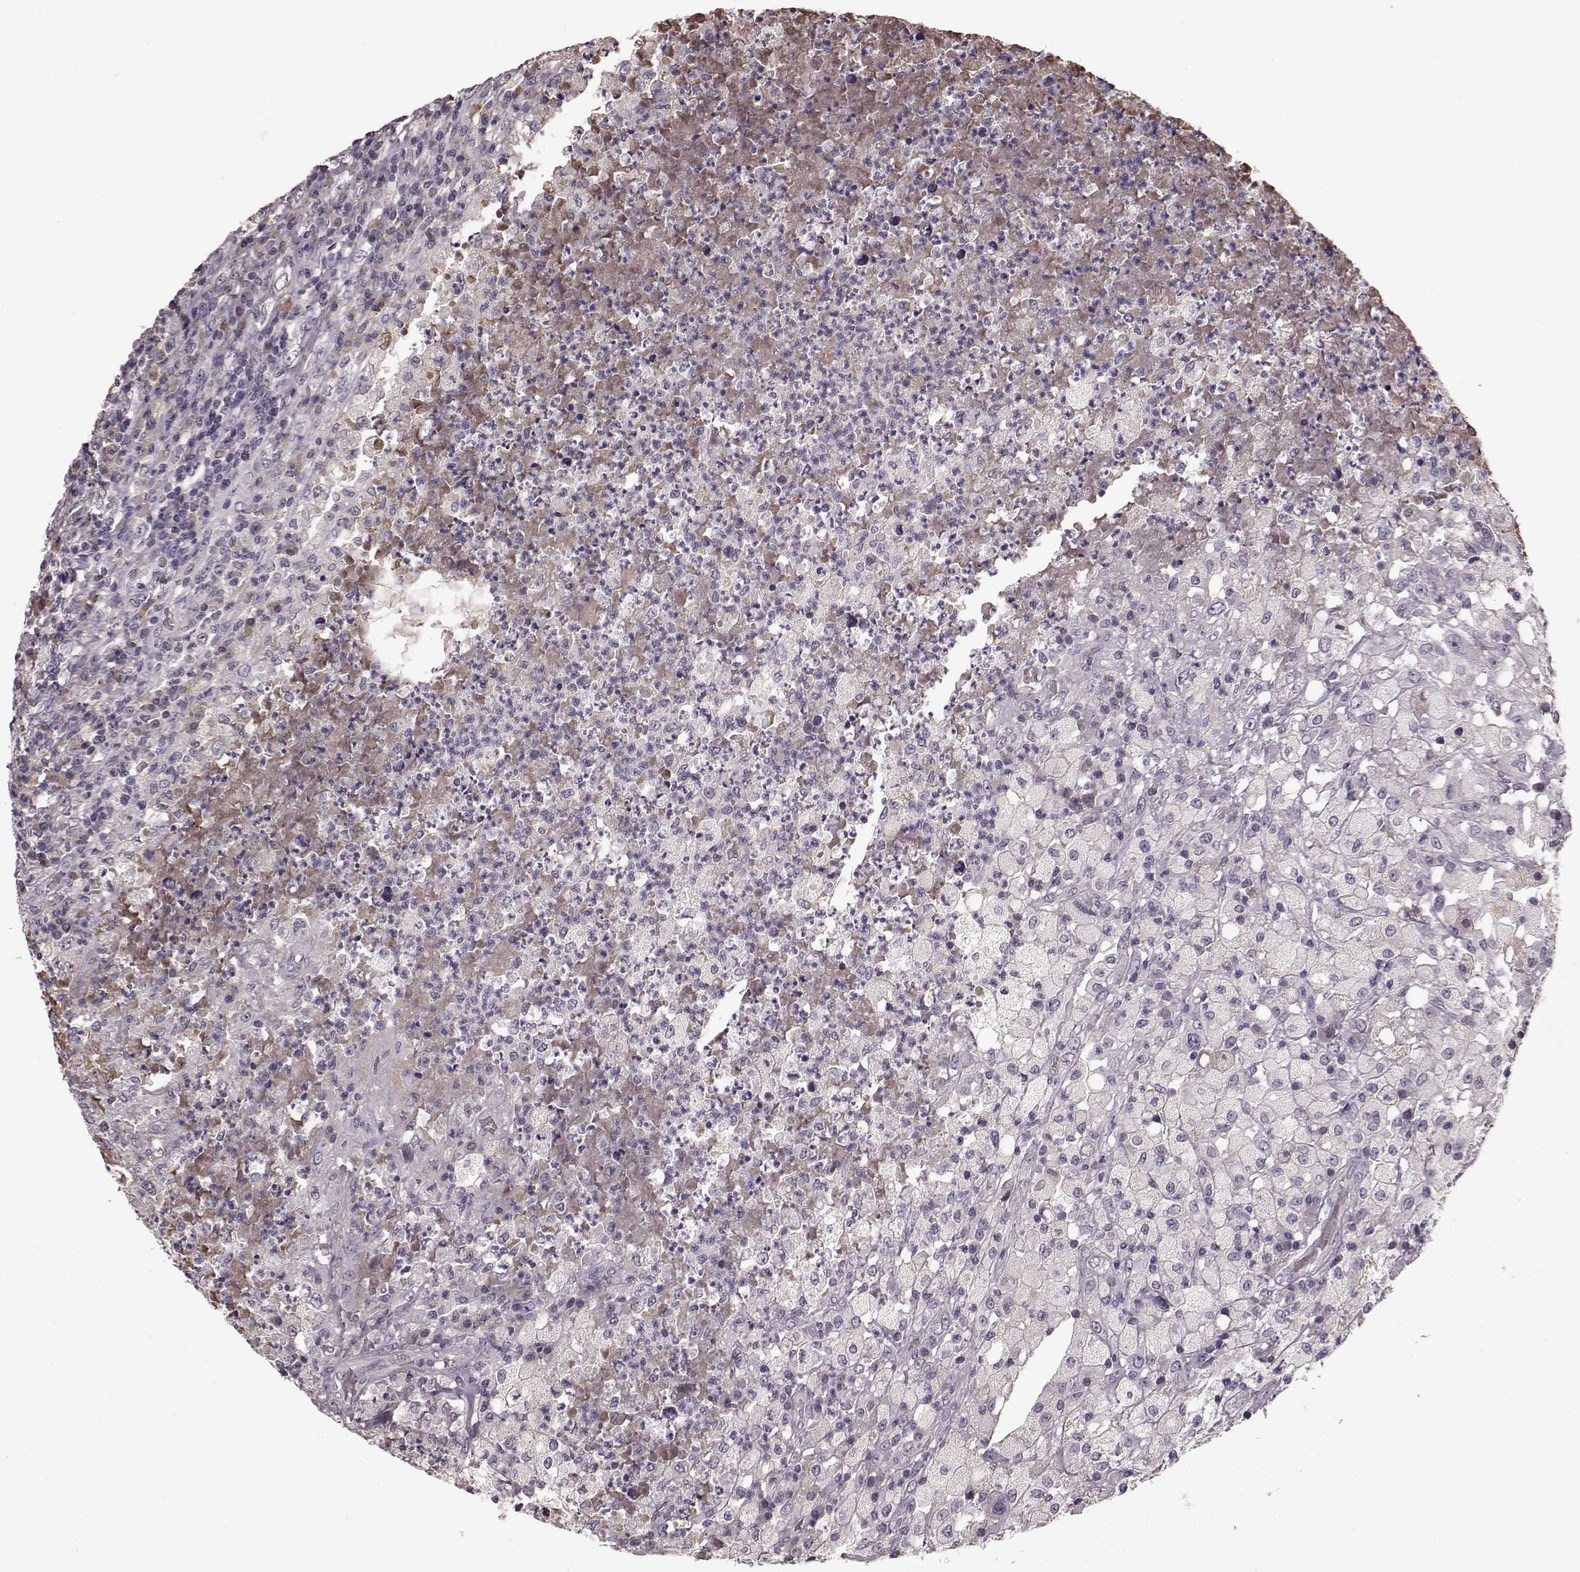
{"staining": {"intensity": "negative", "quantity": "none", "location": "none"}, "tissue": "testis cancer", "cell_type": "Tumor cells", "image_type": "cancer", "snomed": [{"axis": "morphology", "description": "Necrosis, NOS"}, {"axis": "morphology", "description": "Carcinoma, Embryonal, NOS"}, {"axis": "topography", "description": "Testis"}], "caption": "Immunohistochemical staining of embryonal carcinoma (testis) shows no significant positivity in tumor cells.", "gene": "NRL", "patient": {"sex": "male", "age": 19}}